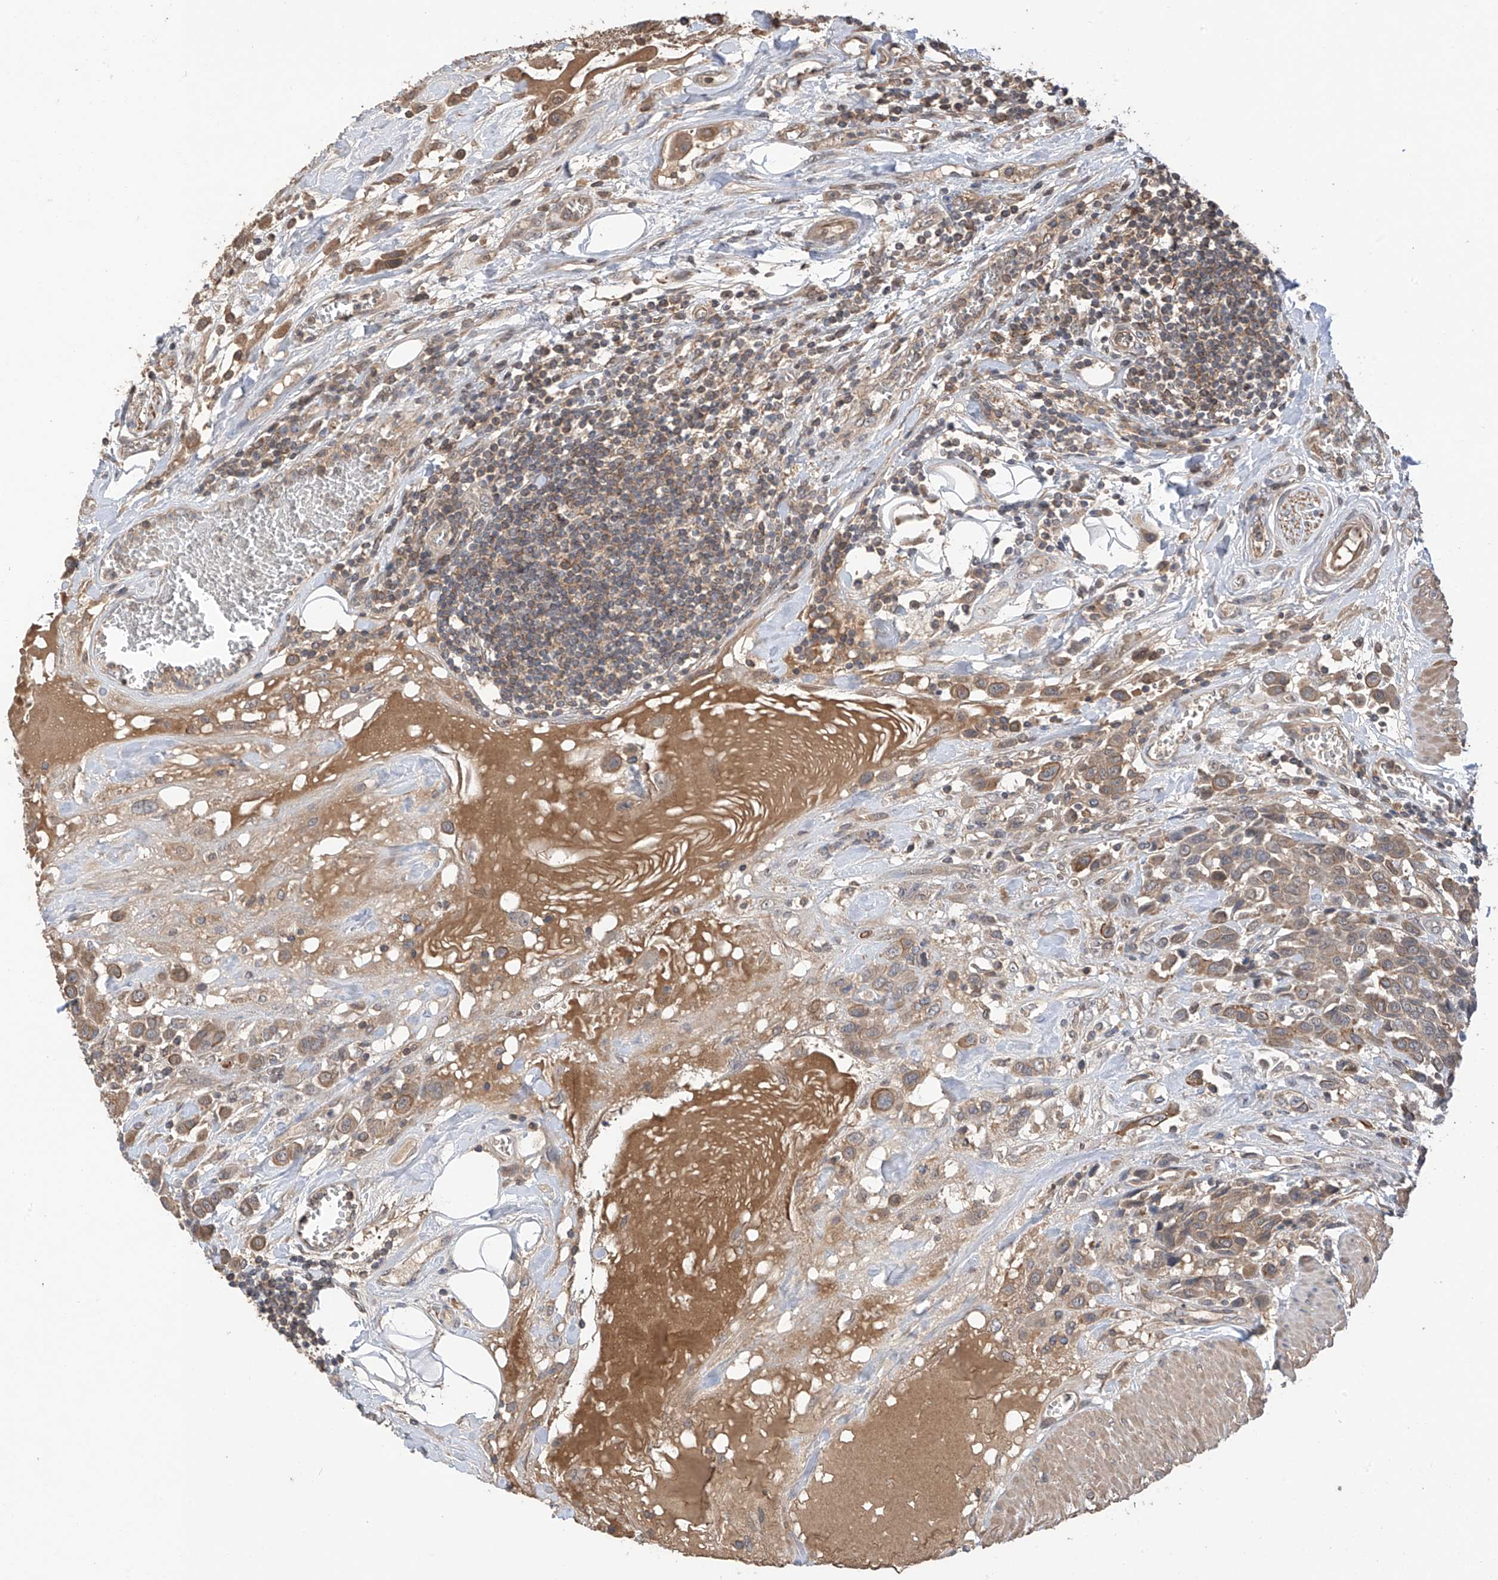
{"staining": {"intensity": "moderate", "quantity": ">75%", "location": "cytoplasmic/membranous"}, "tissue": "urothelial cancer", "cell_type": "Tumor cells", "image_type": "cancer", "snomed": [{"axis": "morphology", "description": "Urothelial carcinoma, High grade"}, {"axis": "topography", "description": "Urinary bladder"}], "caption": "A high-resolution photomicrograph shows immunohistochemistry (IHC) staining of high-grade urothelial carcinoma, which reveals moderate cytoplasmic/membranous staining in about >75% of tumor cells. (brown staining indicates protein expression, while blue staining denotes nuclei).", "gene": "RPAIN", "patient": {"sex": "male", "age": 50}}